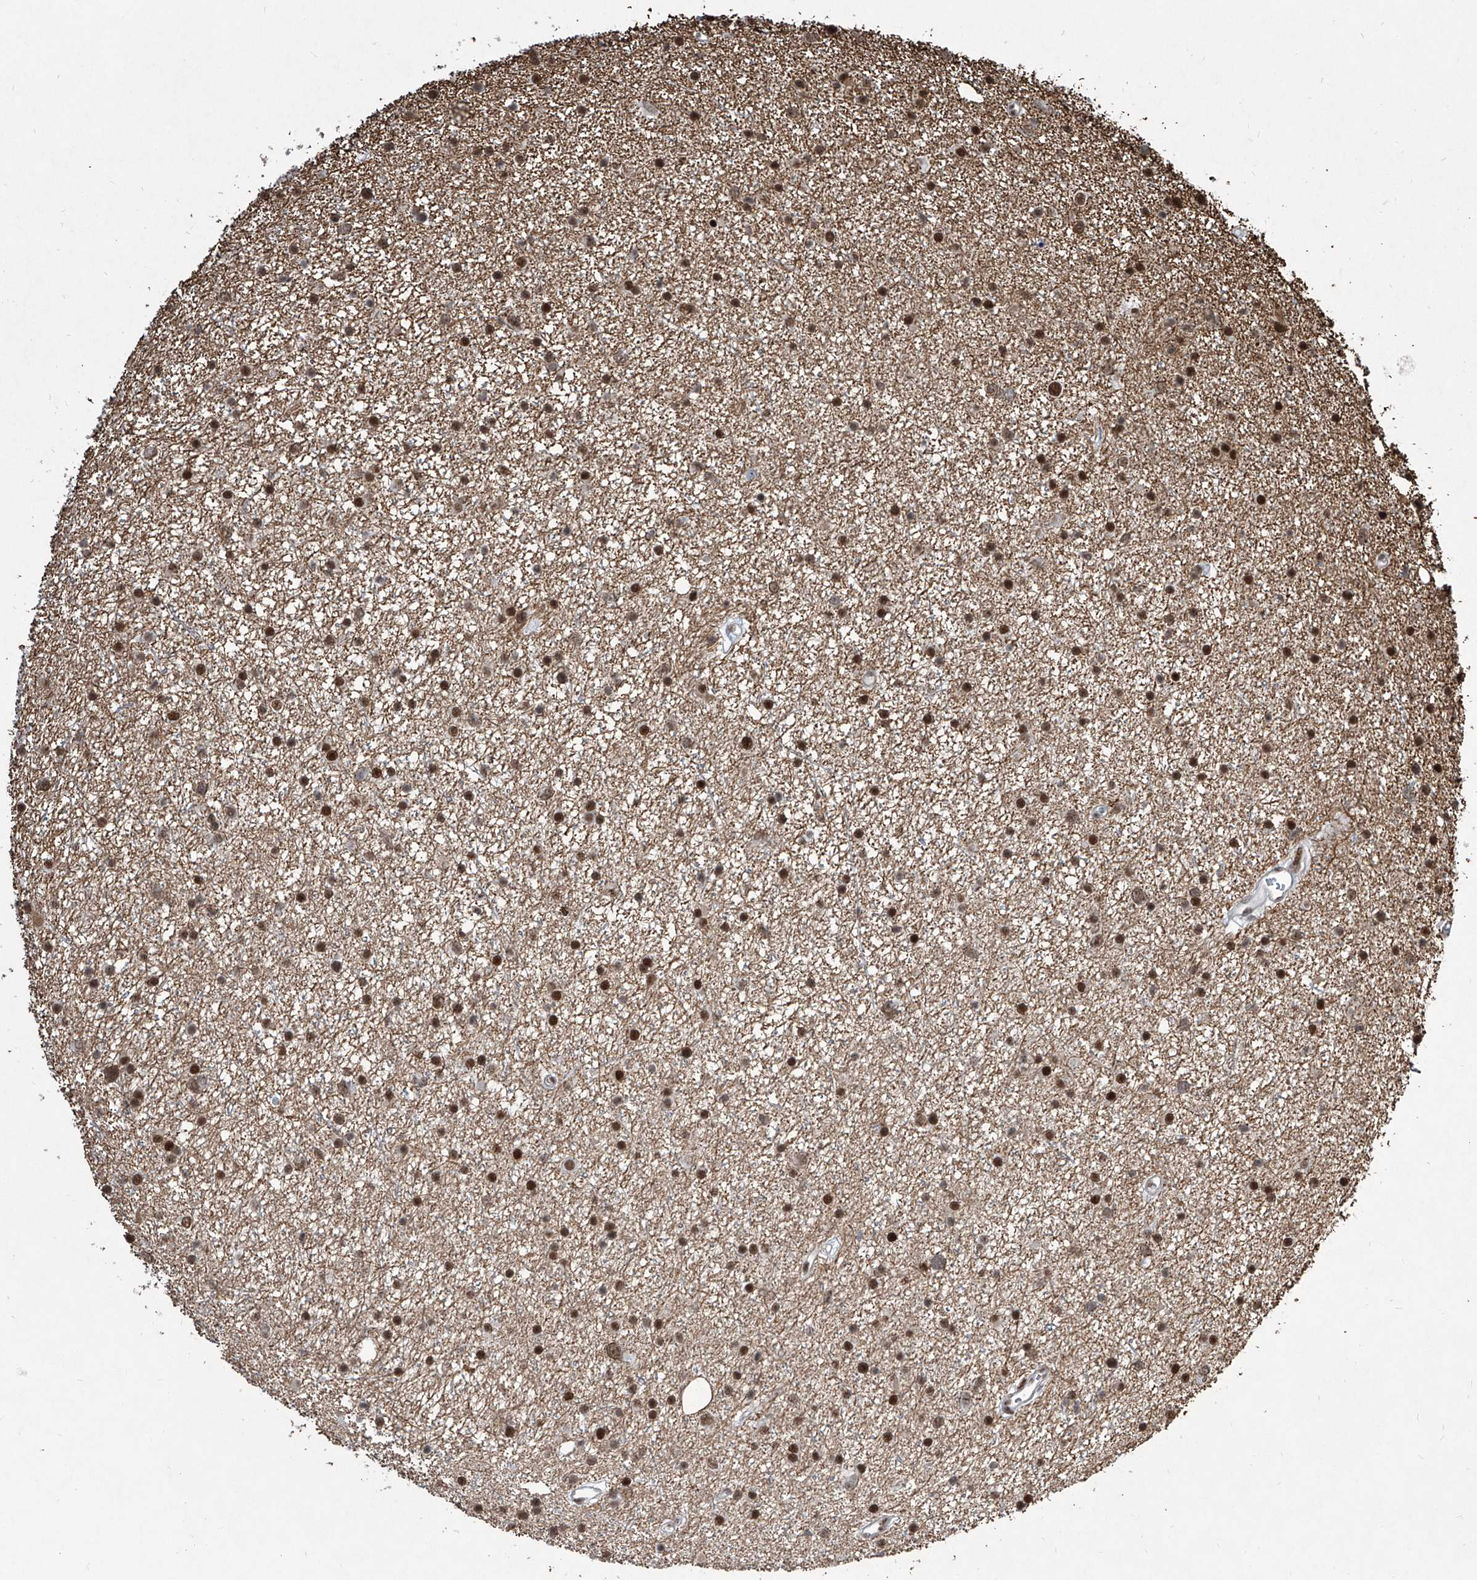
{"staining": {"intensity": "strong", "quantity": ">75%", "location": "nuclear"}, "tissue": "glioma", "cell_type": "Tumor cells", "image_type": "cancer", "snomed": [{"axis": "morphology", "description": "Glioma, malignant, Low grade"}, {"axis": "topography", "description": "Cerebral cortex"}], "caption": "IHC of malignant glioma (low-grade) shows high levels of strong nuclear positivity in about >75% of tumor cells.", "gene": "IRF2", "patient": {"sex": "female", "age": 39}}